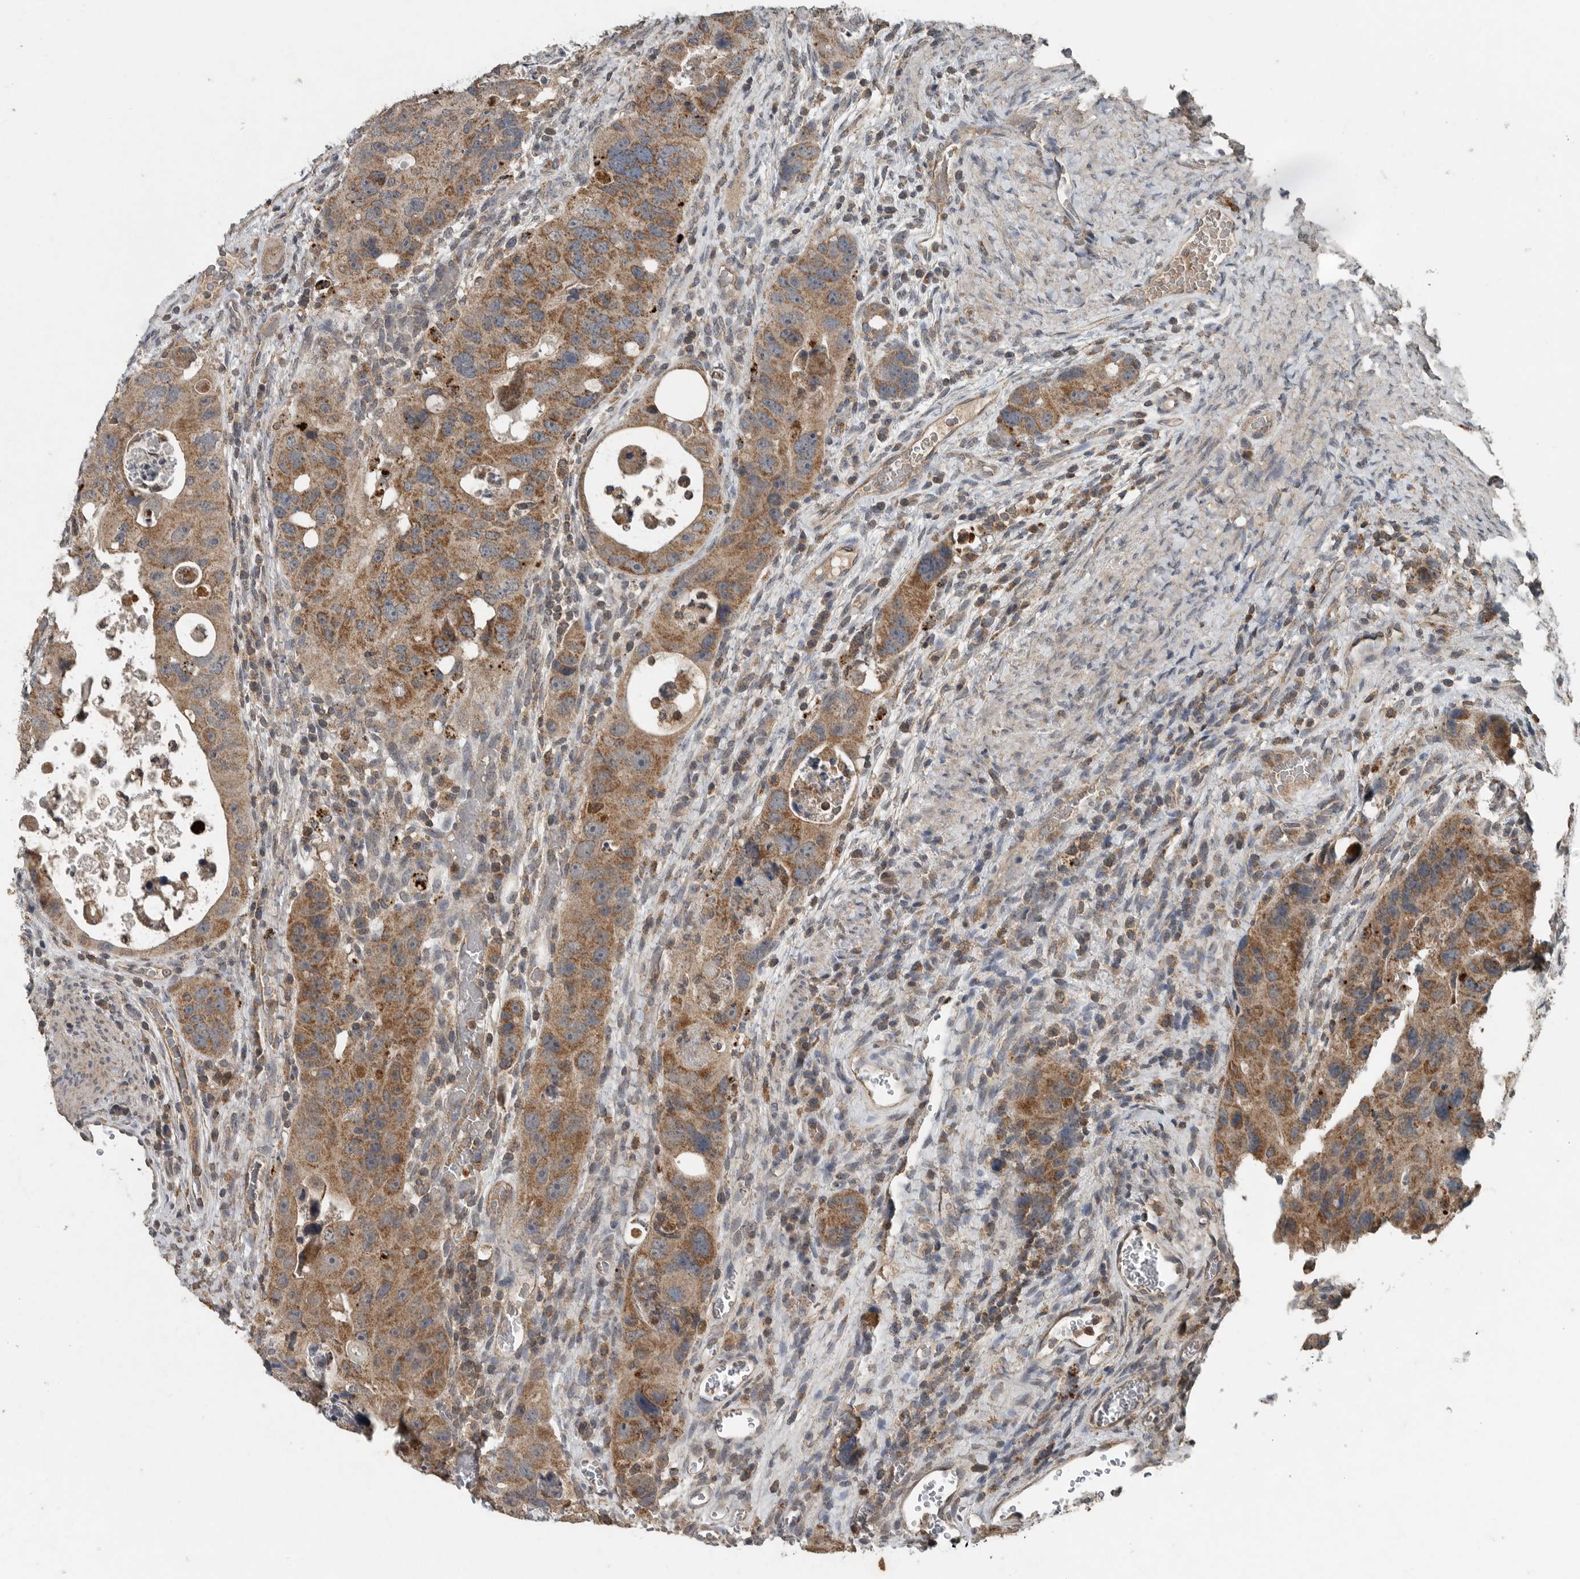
{"staining": {"intensity": "moderate", "quantity": ">75%", "location": "cytoplasmic/membranous"}, "tissue": "colorectal cancer", "cell_type": "Tumor cells", "image_type": "cancer", "snomed": [{"axis": "morphology", "description": "Adenocarcinoma, NOS"}, {"axis": "topography", "description": "Rectum"}], "caption": "Human colorectal cancer (adenocarcinoma) stained with a brown dye exhibits moderate cytoplasmic/membranous positive expression in approximately >75% of tumor cells.", "gene": "IL6ST", "patient": {"sex": "male", "age": 59}}